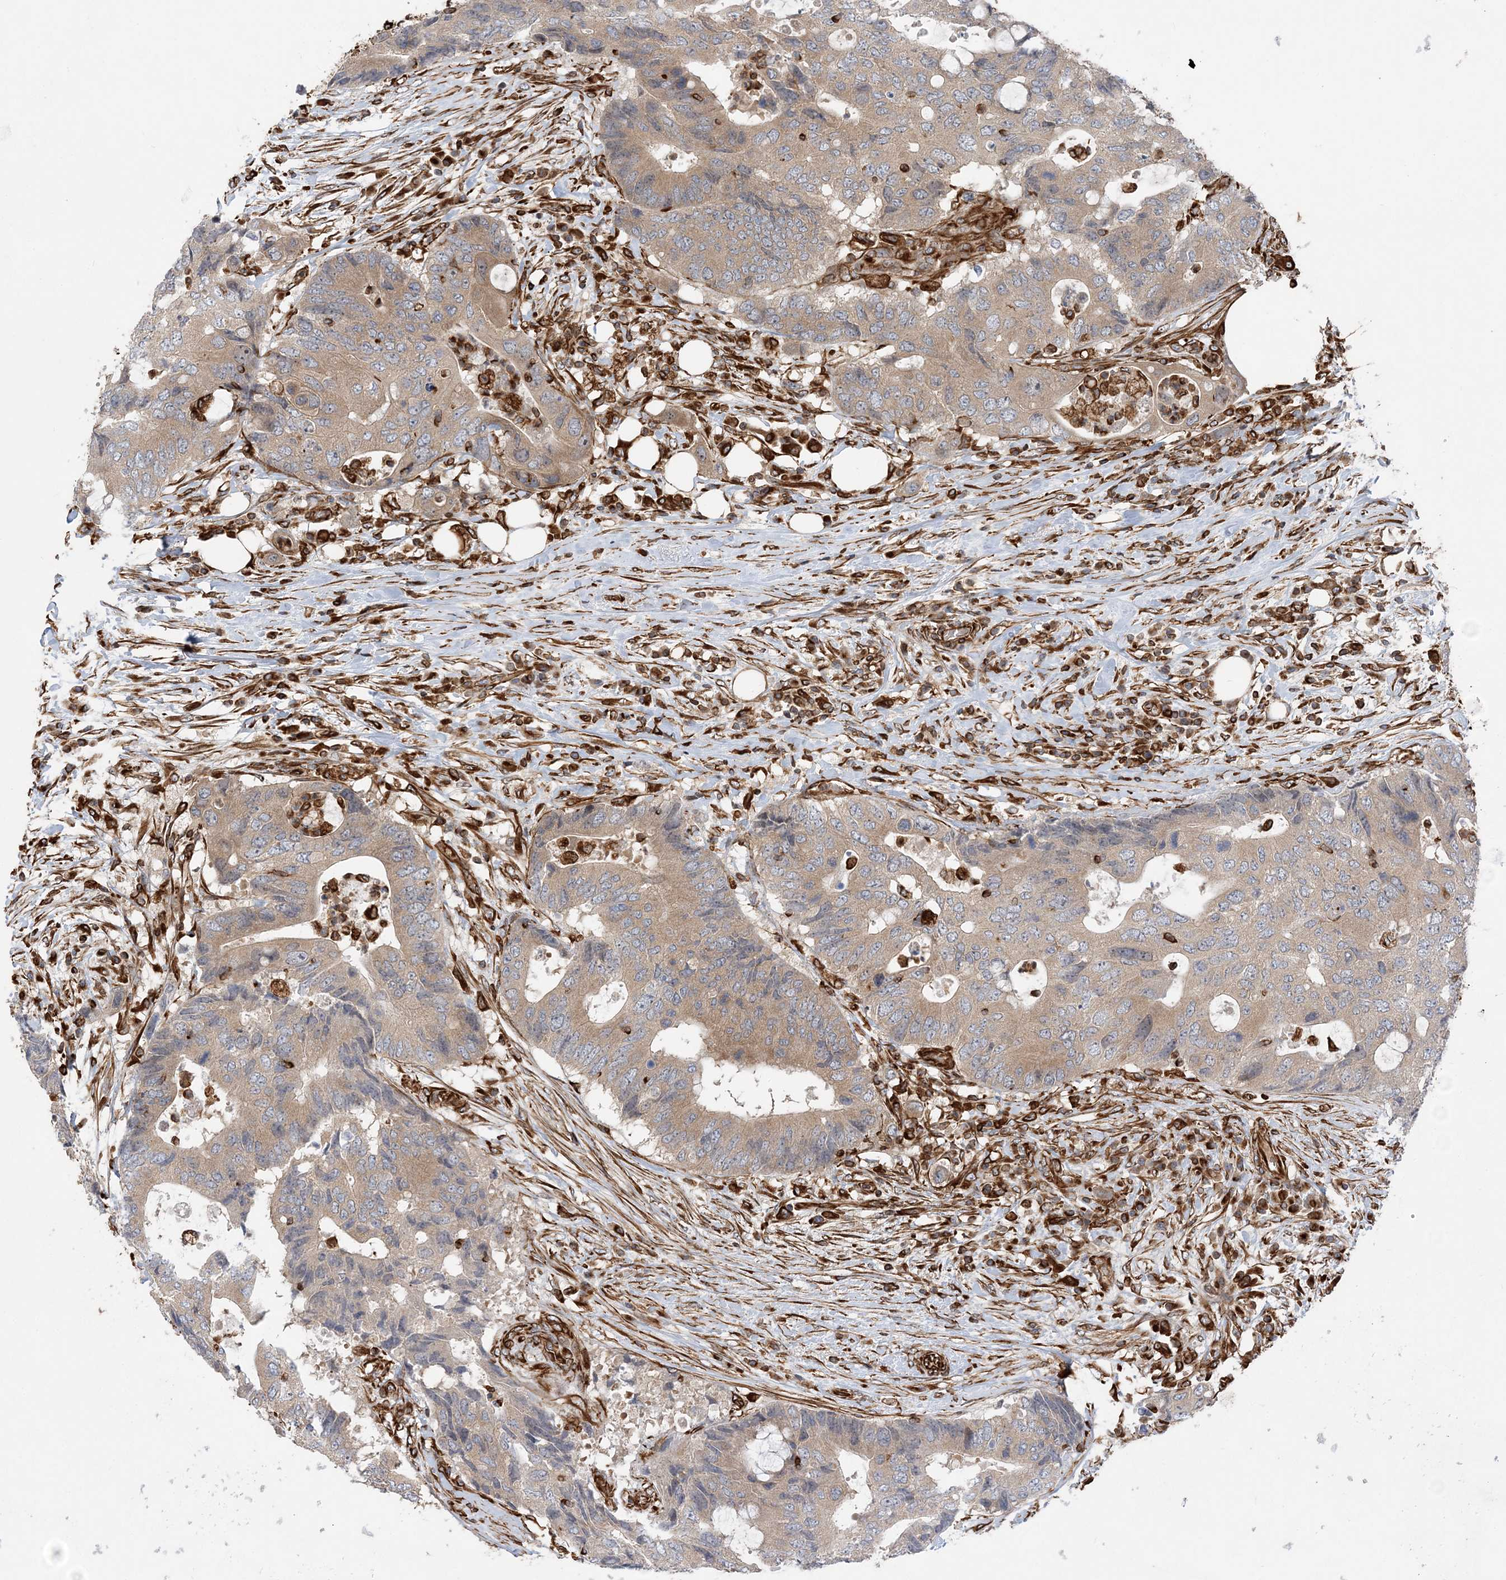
{"staining": {"intensity": "moderate", "quantity": "25%-75%", "location": "cytoplasmic/membranous"}, "tissue": "colorectal cancer", "cell_type": "Tumor cells", "image_type": "cancer", "snomed": [{"axis": "morphology", "description": "Adenocarcinoma, NOS"}, {"axis": "topography", "description": "Colon"}], "caption": "This micrograph shows immunohistochemistry staining of human colorectal cancer (adenocarcinoma), with medium moderate cytoplasmic/membranous expression in approximately 25%-75% of tumor cells.", "gene": "FAM114A2", "patient": {"sex": "male", "age": 71}}